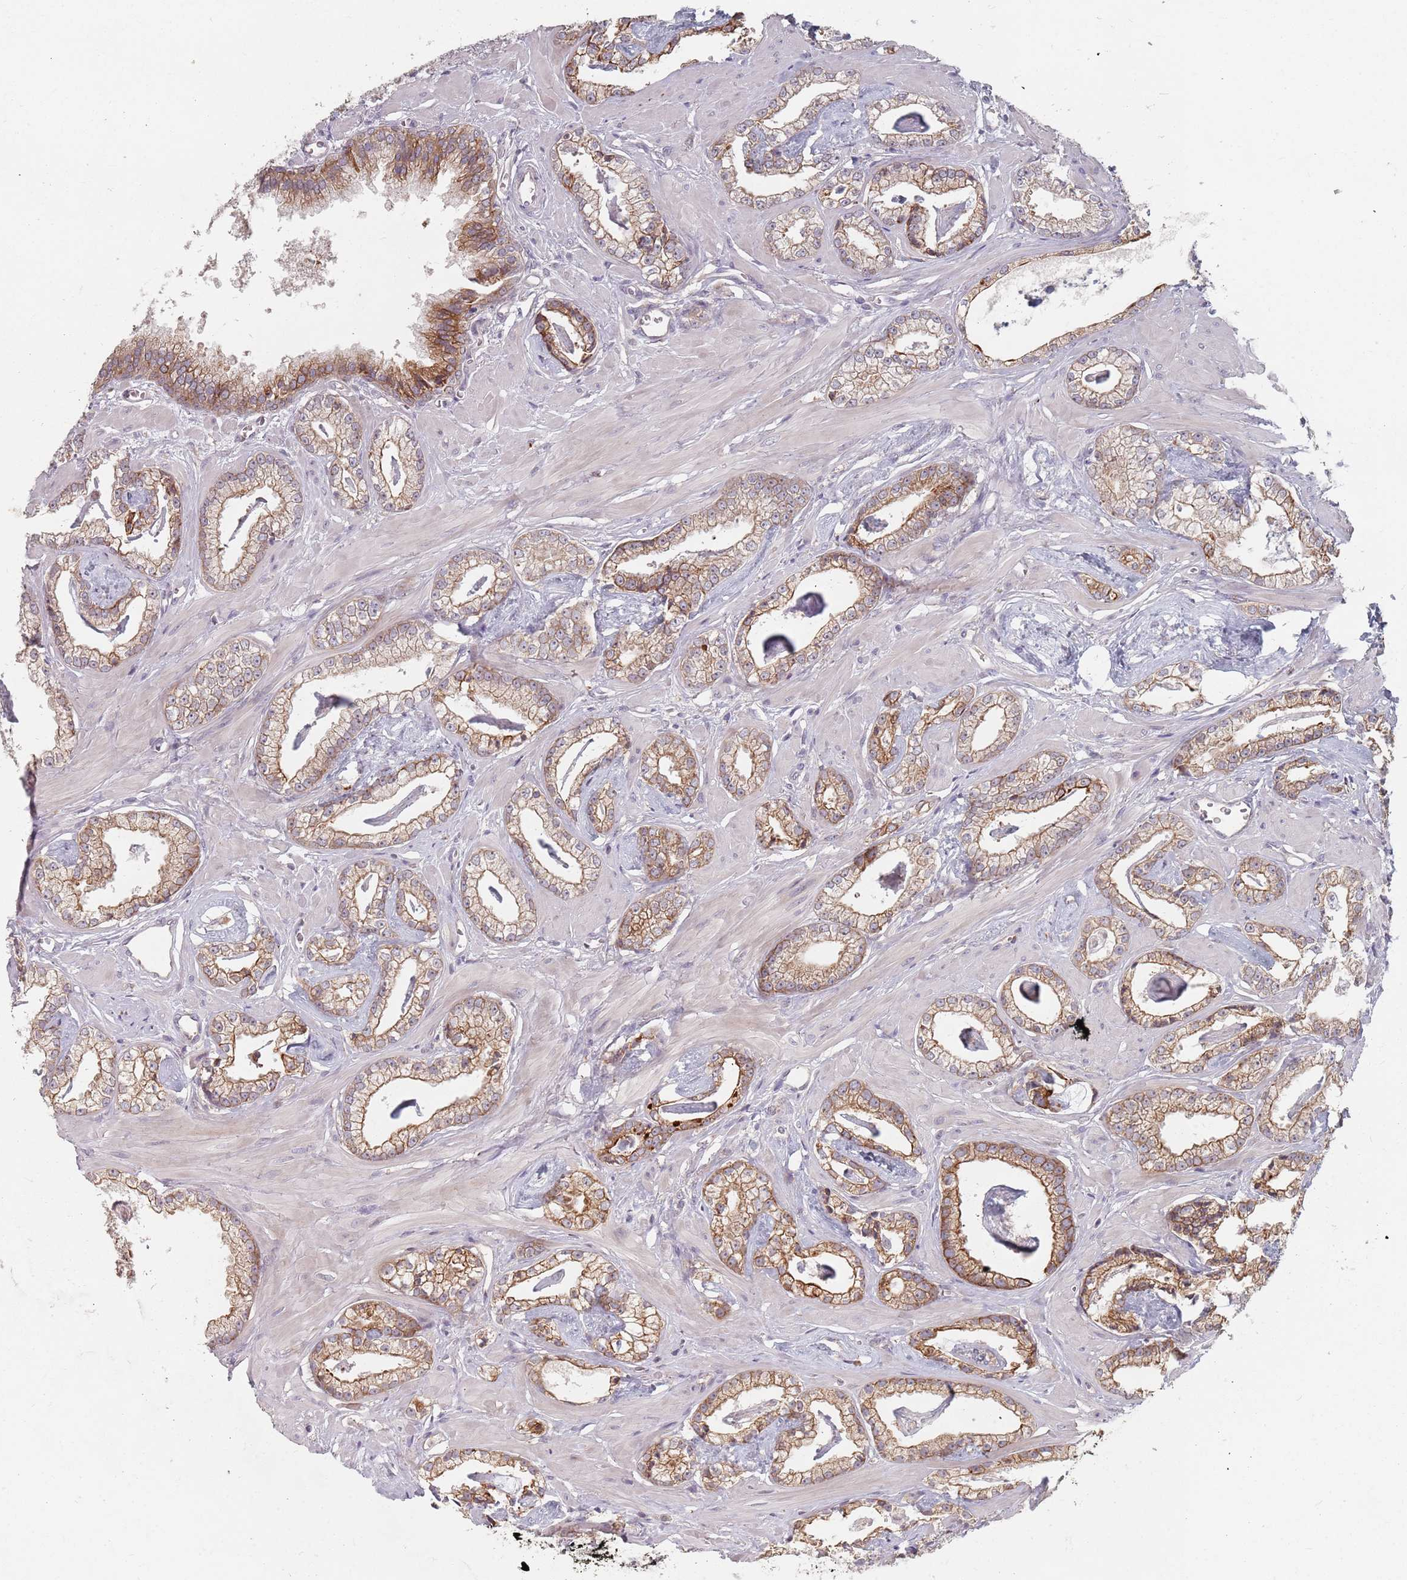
{"staining": {"intensity": "moderate", "quantity": ">75%", "location": "cytoplasmic/membranous"}, "tissue": "prostate cancer", "cell_type": "Tumor cells", "image_type": "cancer", "snomed": [{"axis": "morphology", "description": "Adenocarcinoma, Low grade"}, {"axis": "topography", "description": "Prostate"}], "caption": "Tumor cells demonstrate moderate cytoplasmic/membranous expression in about >75% of cells in prostate cancer. (DAB (3,3'-diaminobenzidine) IHC, brown staining for protein, blue staining for nuclei).", "gene": "ADAL", "patient": {"sex": "male", "age": 60}}